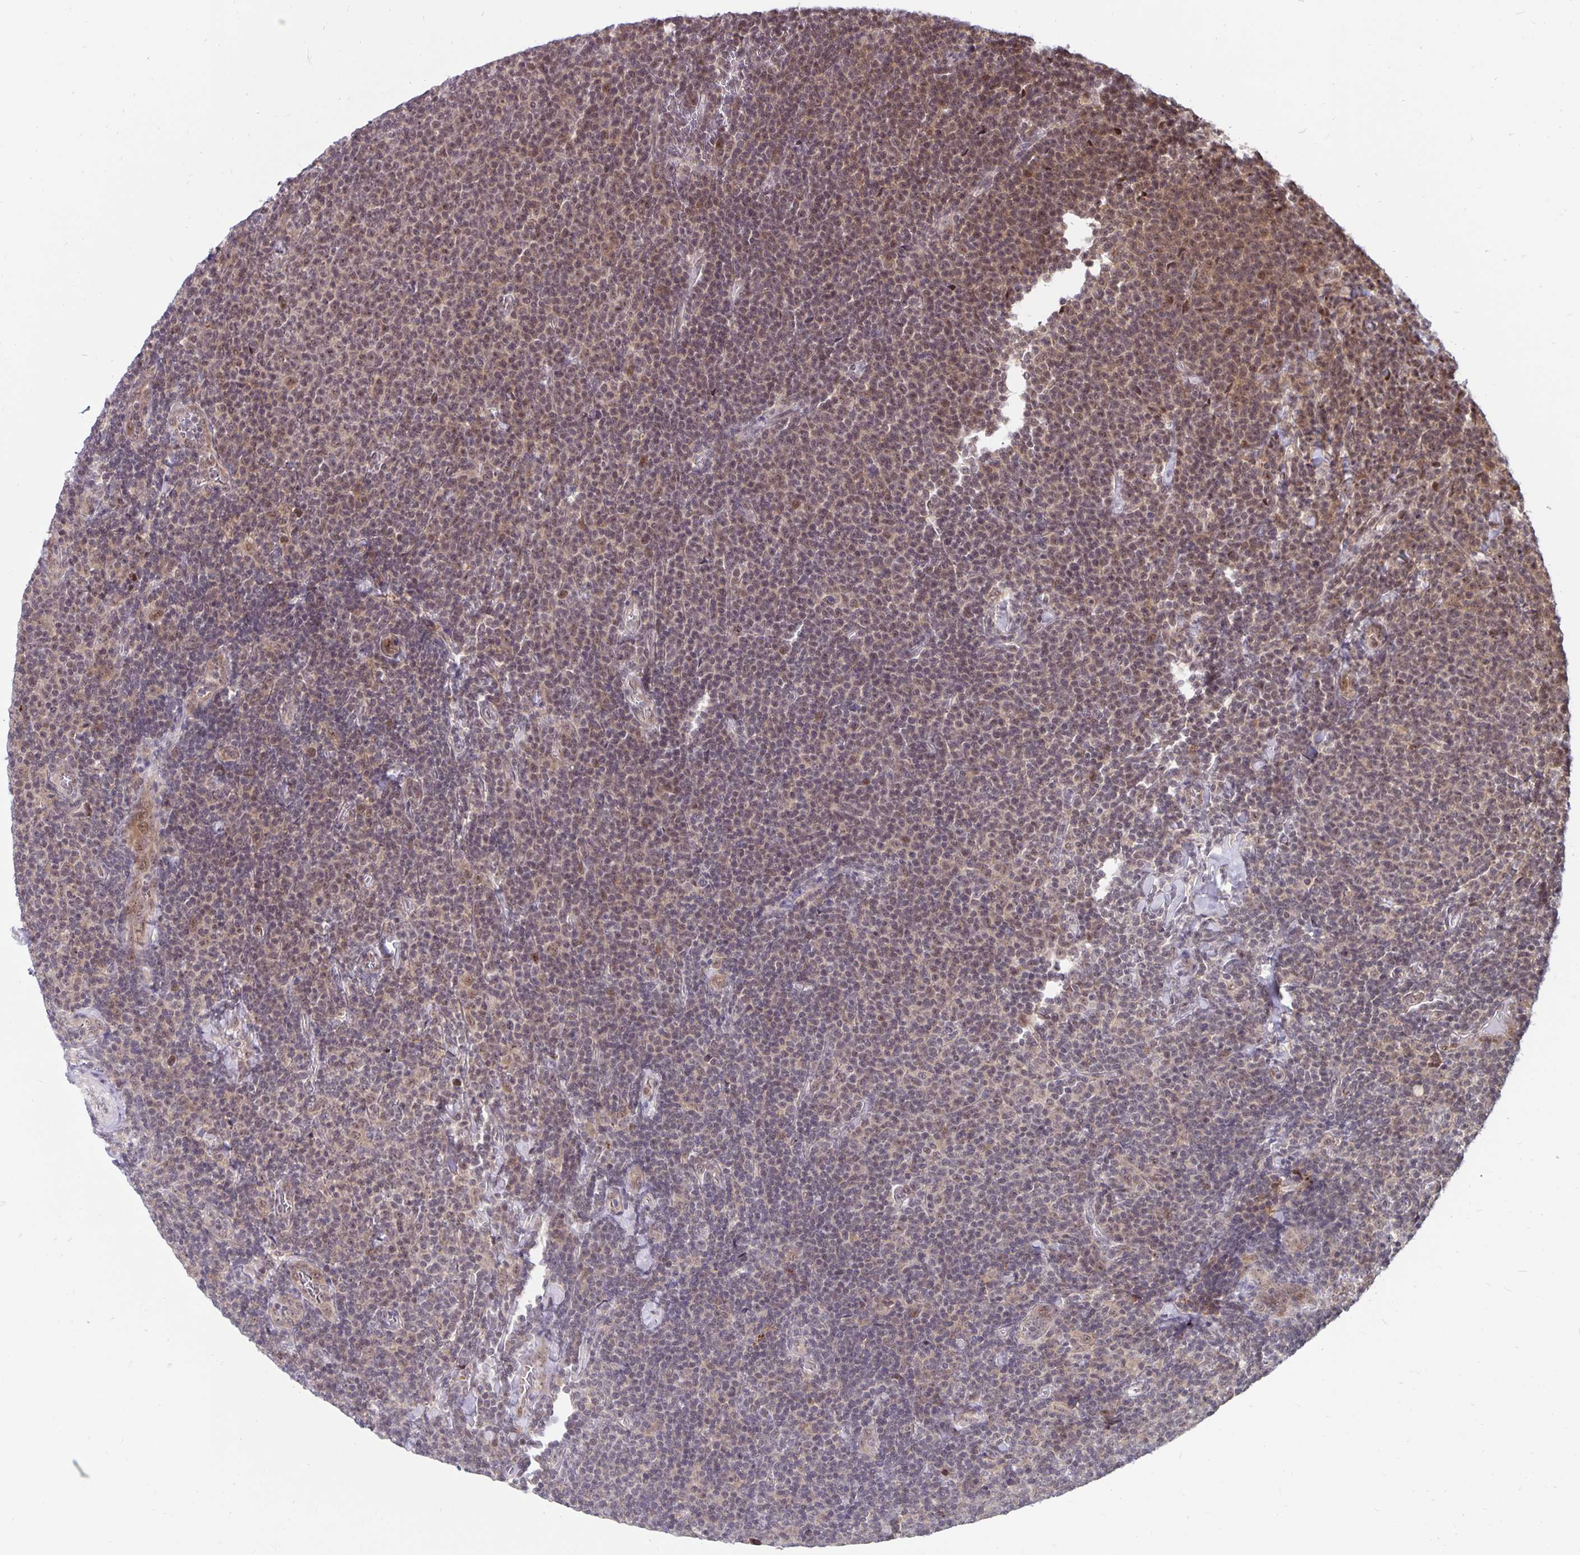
{"staining": {"intensity": "weak", "quantity": "25%-75%", "location": "nuclear"}, "tissue": "lymphoma", "cell_type": "Tumor cells", "image_type": "cancer", "snomed": [{"axis": "morphology", "description": "Malignant lymphoma, non-Hodgkin's type, Low grade"}, {"axis": "topography", "description": "Lymph node"}], "caption": "IHC image of lymphoma stained for a protein (brown), which demonstrates low levels of weak nuclear positivity in about 25%-75% of tumor cells.", "gene": "EXOC6B", "patient": {"sex": "male", "age": 52}}